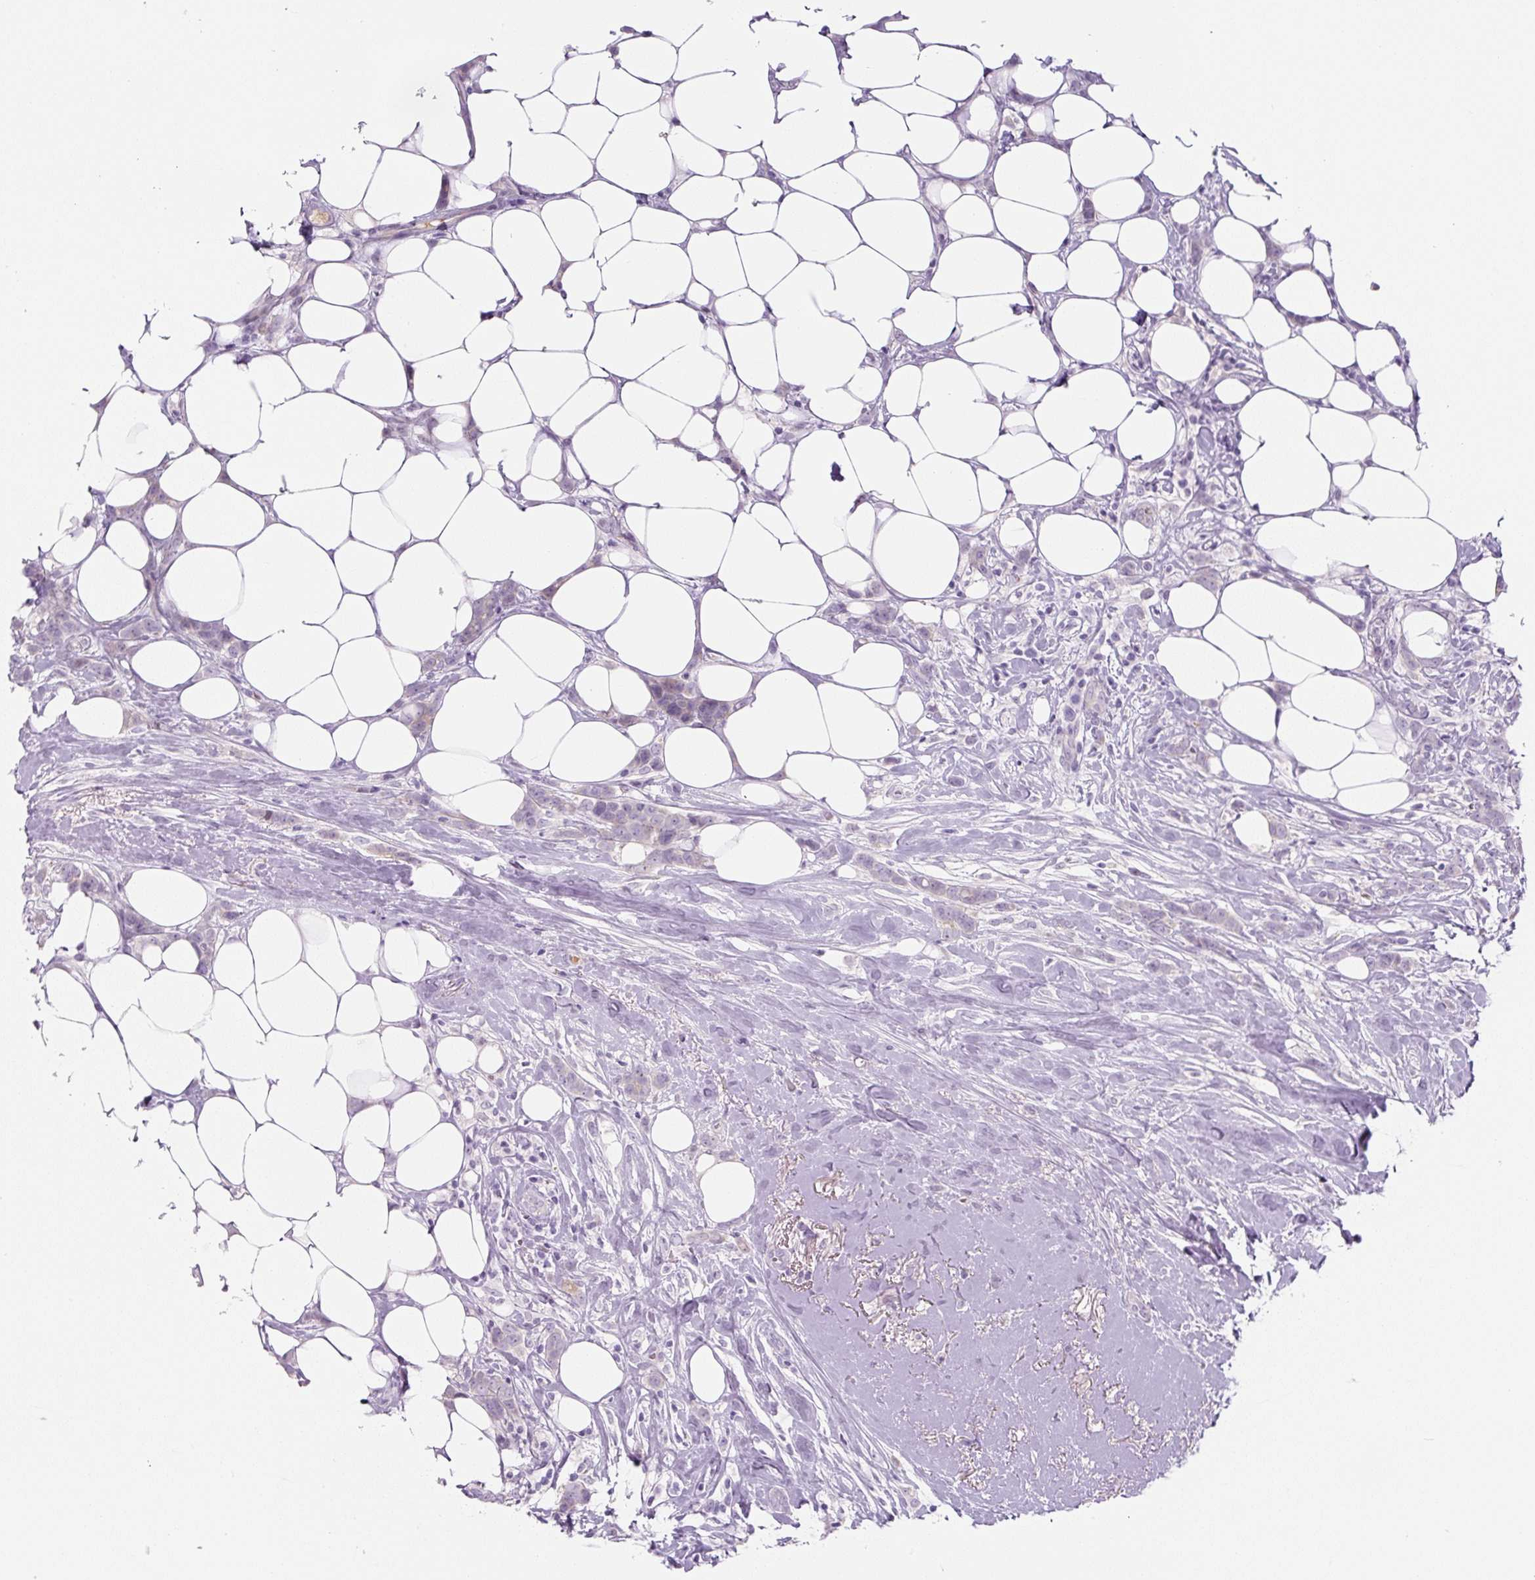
{"staining": {"intensity": "moderate", "quantity": "25%-75%", "location": "cytoplasmic/membranous"}, "tissue": "breast cancer", "cell_type": "Tumor cells", "image_type": "cancer", "snomed": [{"axis": "morphology", "description": "Duct carcinoma"}, {"axis": "topography", "description": "Breast"}], "caption": "Immunohistochemistry (IHC) micrograph of neoplastic tissue: breast cancer stained using immunohistochemistry (IHC) demonstrates medium levels of moderate protein expression localized specifically in the cytoplasmic/membranous of tumor cells, appearing as a cytoplasmic/membranous brown color.", "gene": "PRM1", "patient": {"sex": "female", "age": 80}}